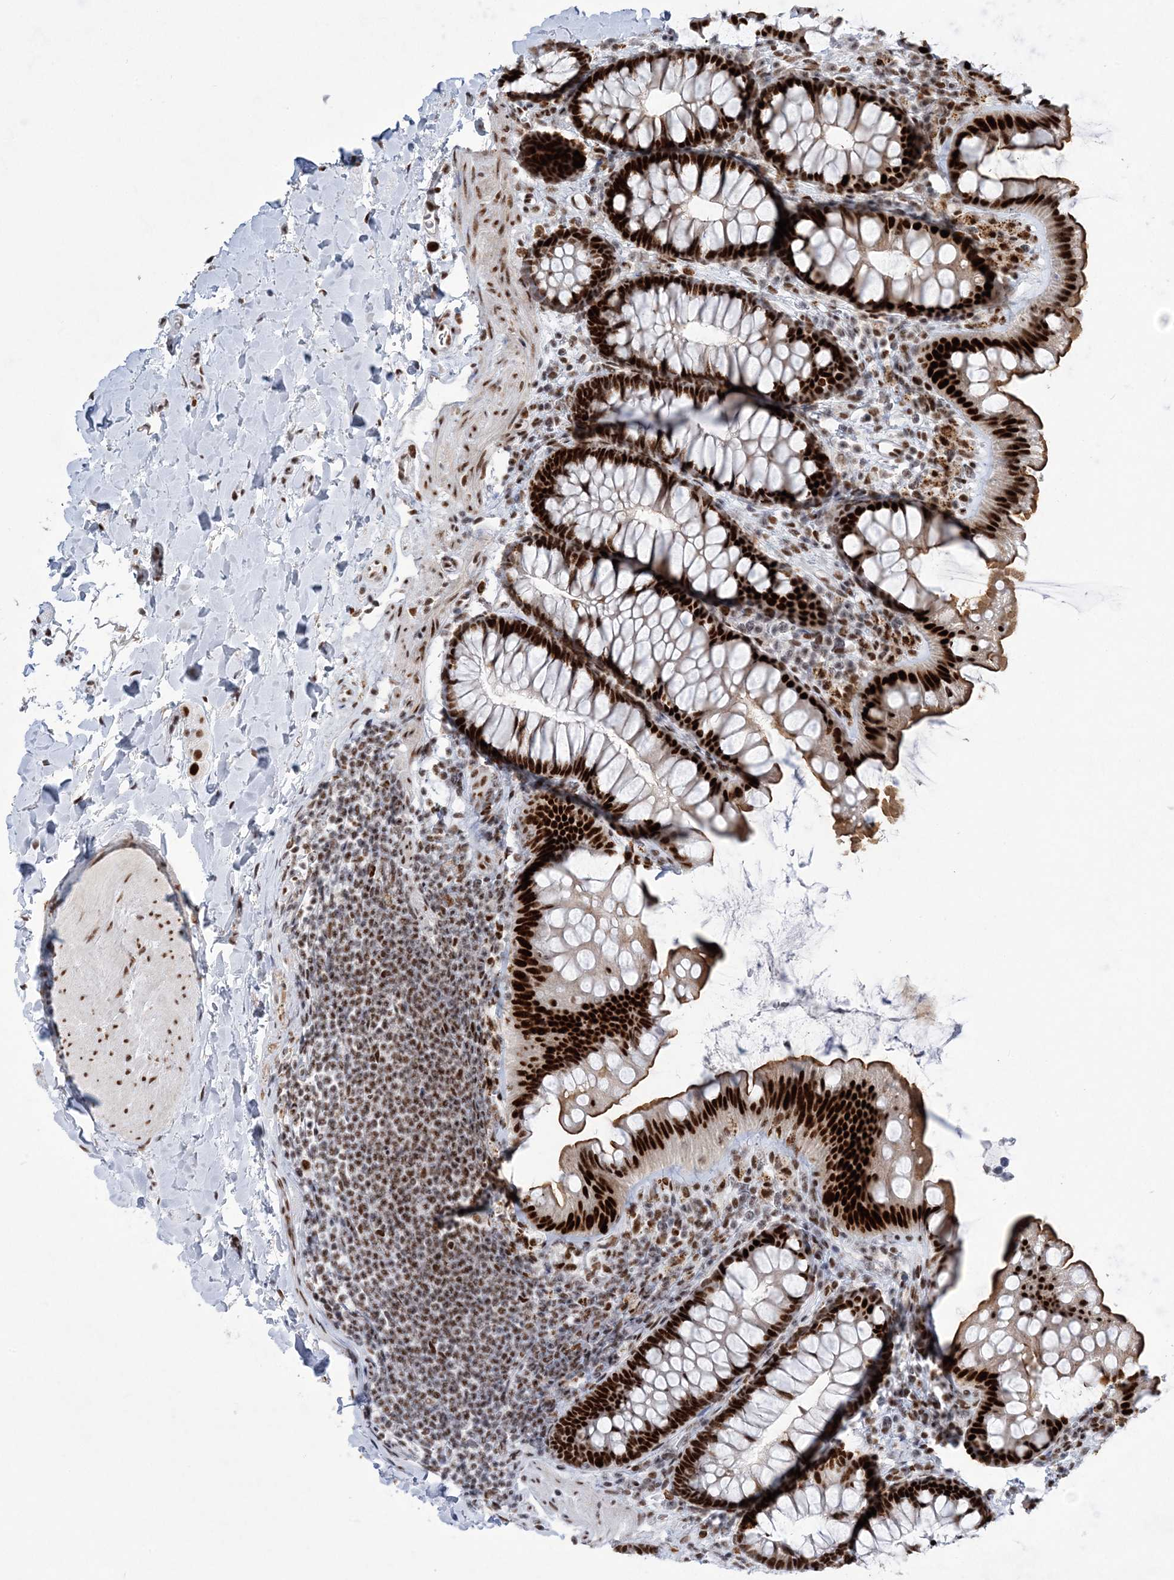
{"staining": {"intensity": "strong", "quantity": ">75%", "location": "nuclear"}, "tissue": "colon", "cell_type": "Endothelial cells", "image_type": "normal", "snomed": [{"axis": "morphology", "description": "Normal tissue, NOS"}, {"axis": "topography", "description": "Colon"}], "caption": "Immunohistochemical staining of unremarkable human colon displays >75% levels of strong nuclear protein staining in approximately >75% of endothelial cells. (DAB IHC with brightfield microscopy, high magnification).", "gene": "ZBTB7A", "patient": {"sex": "female", "age": 62}}